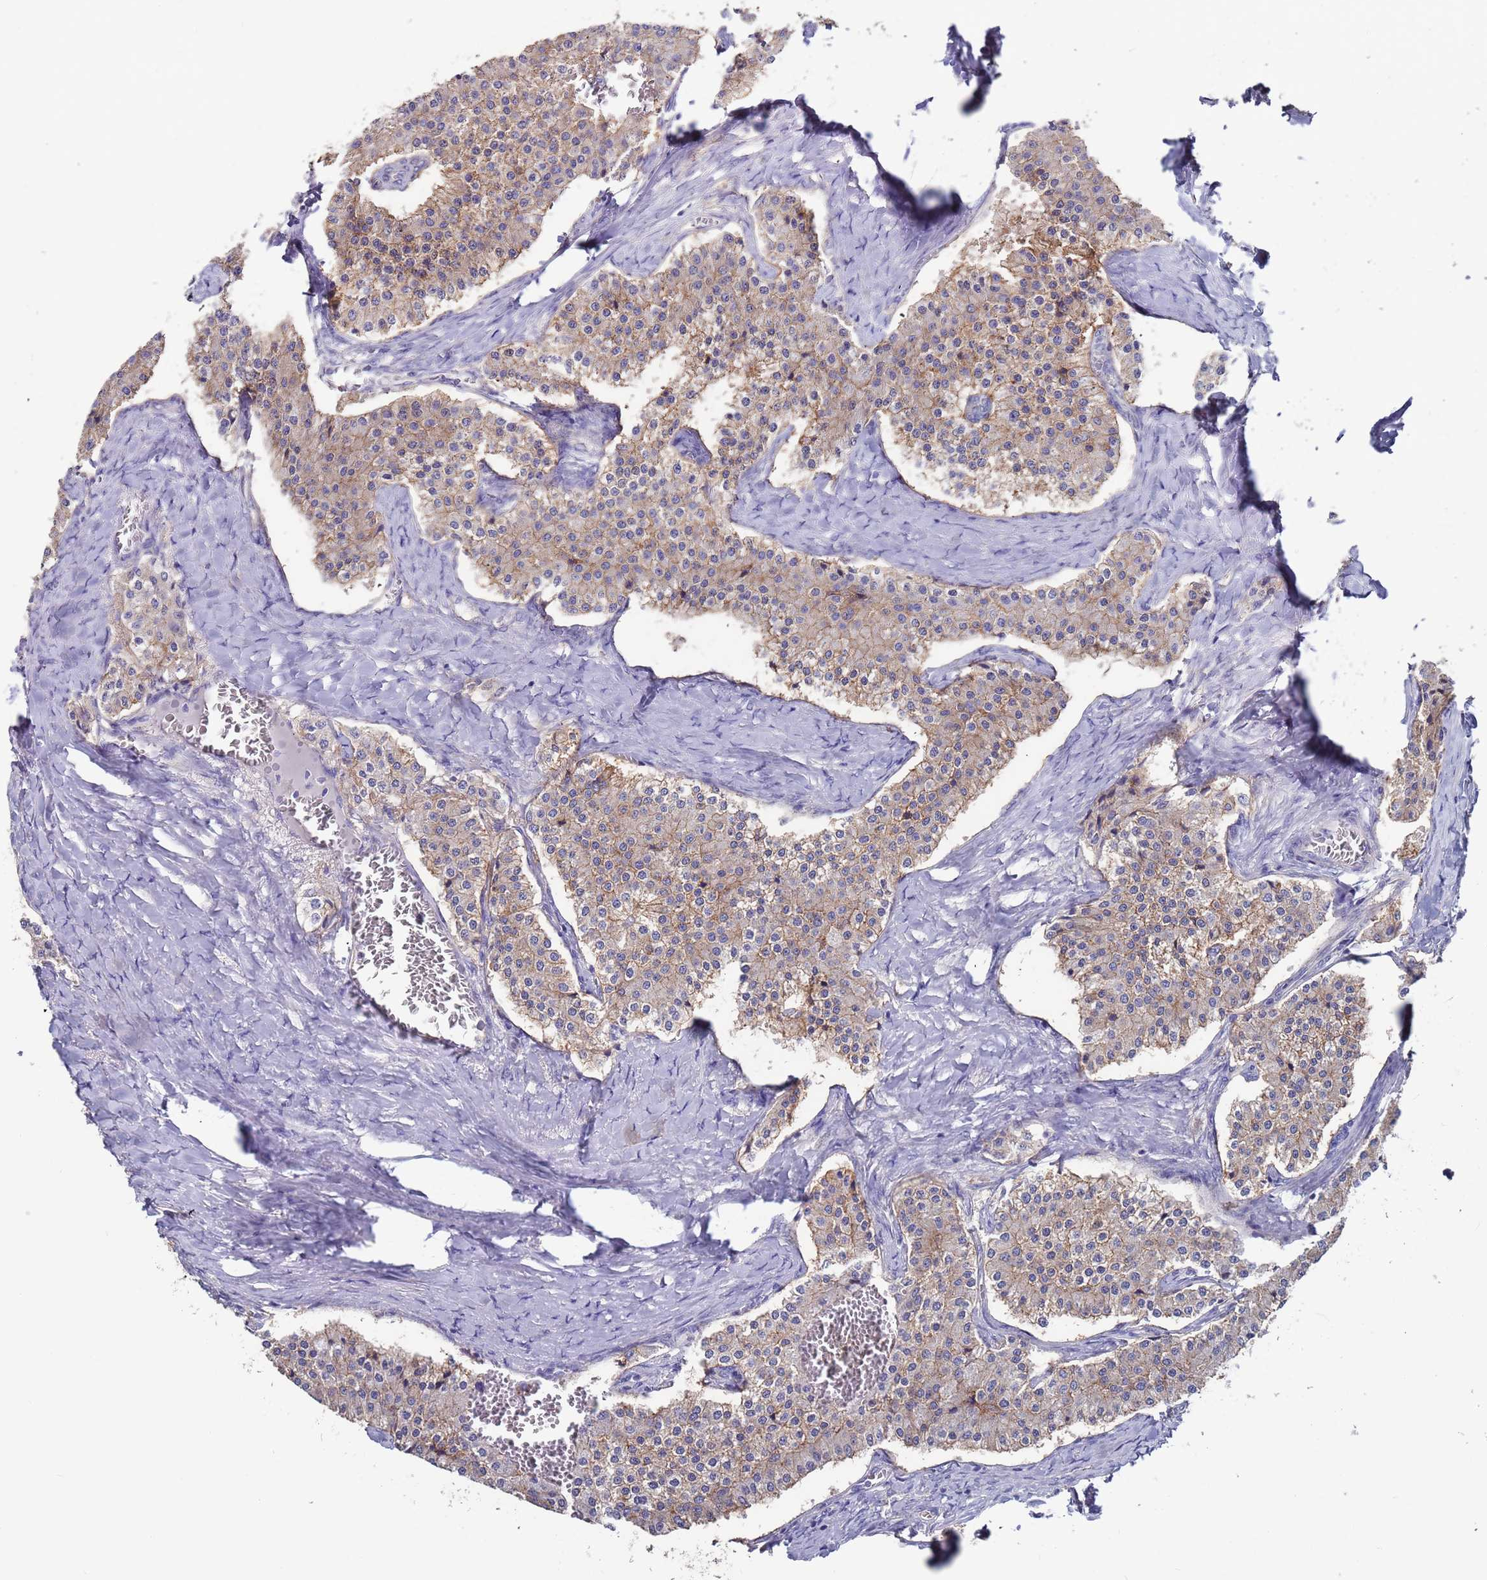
{"staining": {"intensity": "weak", "quantity": "25%-75%", "location": "cytoplasmic/membranous"}, "tissue": "carcinoid", "cell_type": "Tumor cells", "image_type": "cancer", "snomed": [{"axis": "morphology", "description": "Carcinoid, malignant, NOS"}, {"axis": "topography", "description": "Colon"}], "caption": "Immunohistochemistry (IHC) of human malignant carcinoid displays low levels of weak cytoplasmic/membranous expression in about 25%-75% of tumor cells. The staining was performed using DAB, with brown indicating positive protein expression. Nuclei are stained blue with hematoxylin.", "gene": "KRTCAP3", "patient": {"sex": "female", "age": 52}}